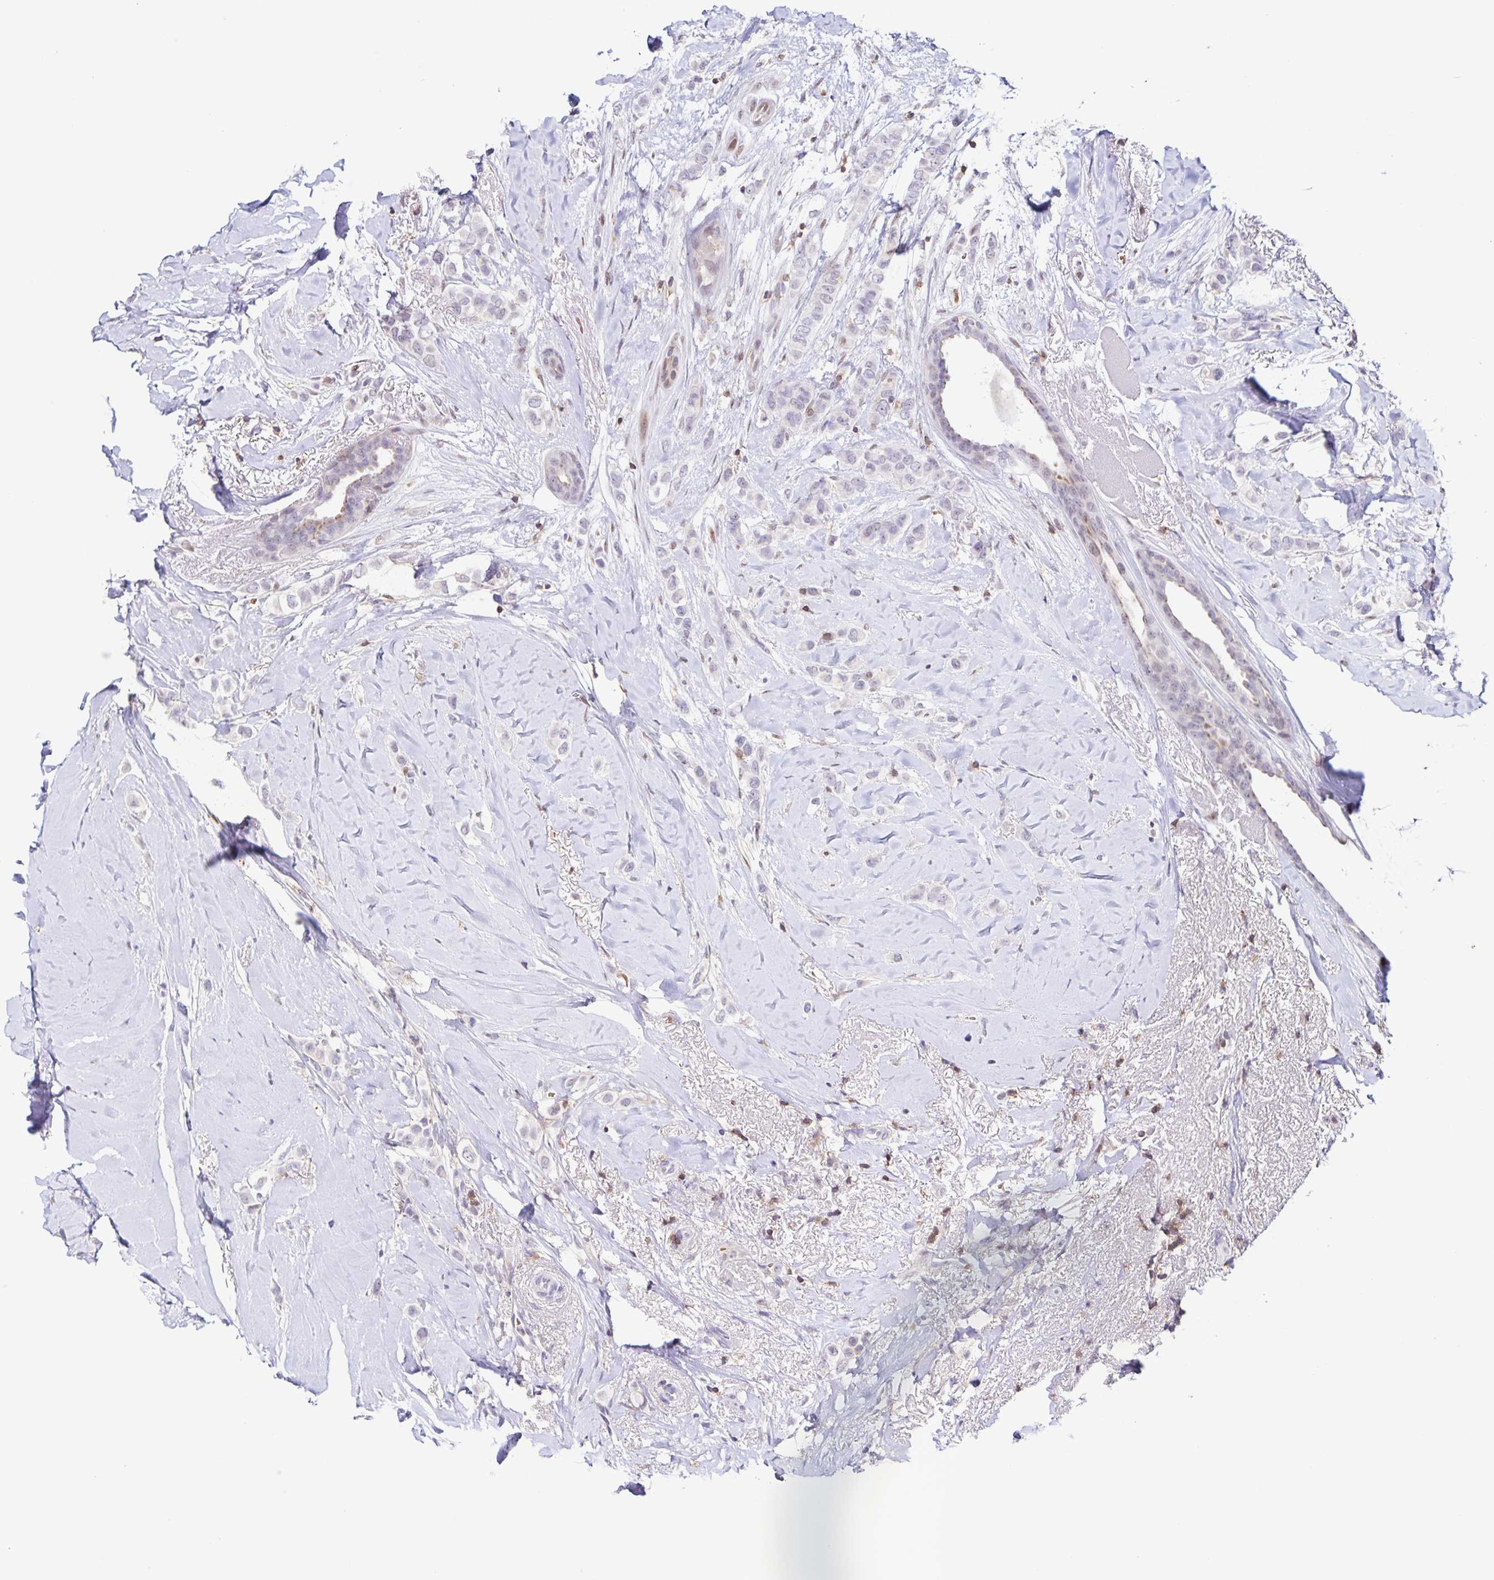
{"staining": {"intensity": "negative", "quantity": "none", "location": "none"}, "tissue": "breast cancer", "cell_type": "Tumor cells", "image_type": "cancer", "snomed": [{"axis": "morphology", "description": "Lobular carcinoma"}, {"axis": "topography", "description": "Breast"}], "caption": "A high-resolution image shows immunohistochemistry staining of lobular carcinoma (breast), which displays no significant expression in tumor cells.", "gene": "STPG4", "patient": {"sex": "female", "age": 66}}